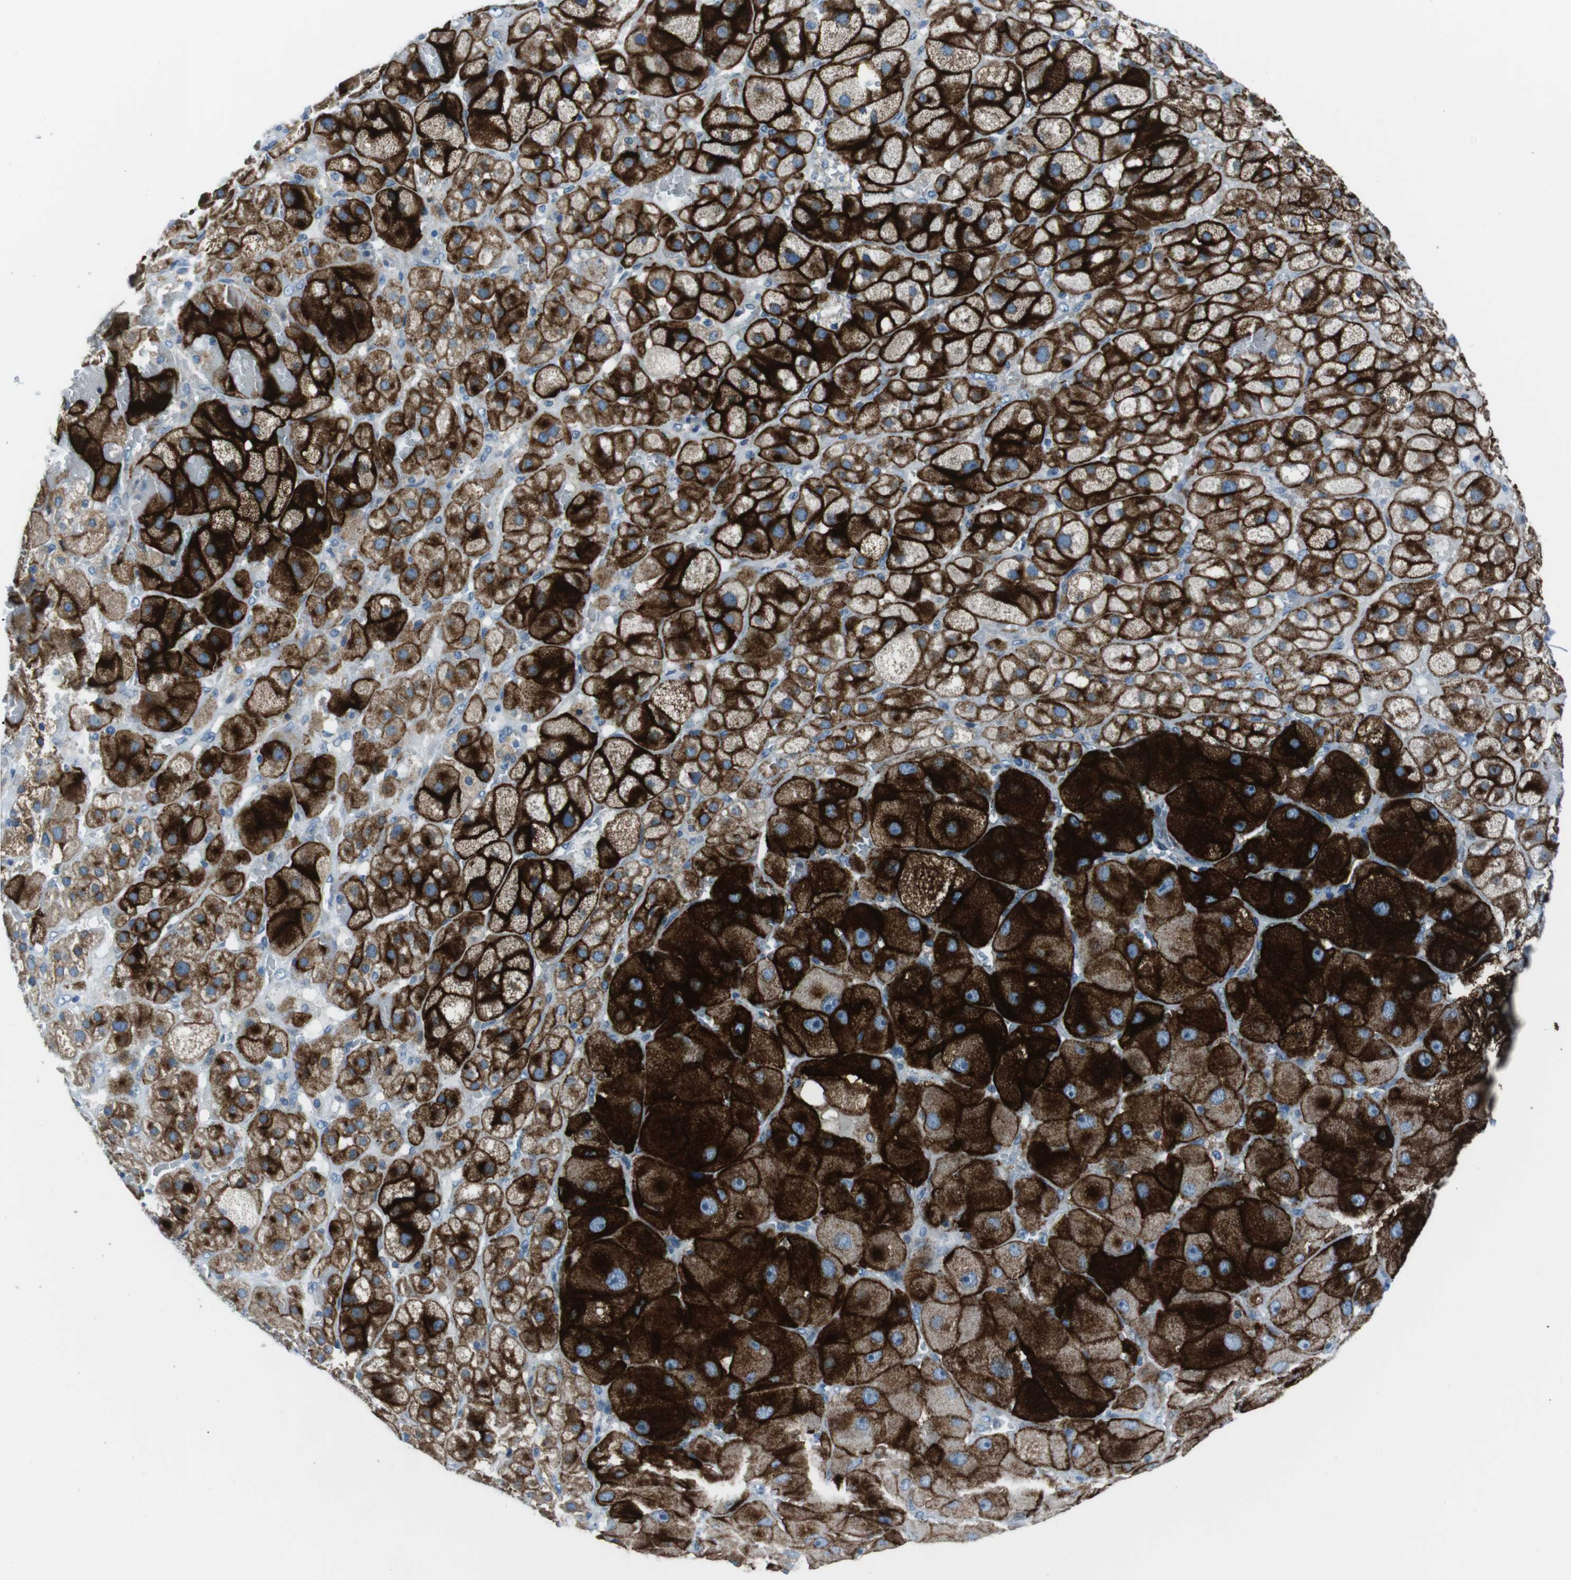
{"staining": {"intensity": "strong", "quantity": "25%-75%", "location": "cytoplasmic/membranous"}, "tissue": "adrenal gland", "cell_type": "Glandular cells", "image_type": "normal", "snomed": [{"axis": "morphology", "description": "Normal tissue, NOS"}, {"axis": "topography", "description": "Adrenal gland"}], "caption": "IHC micrograph of normal adrenal gland: human adrenal gland stained using immunohistochemistry shows high levels of strong protein expression localized specifically in the cytoplasmic/membranous of glandular cells, appearing as a cytoplasmic/membranous brown color.", "gene": "CSF2RA", "patient": {"sex": "female", "age": 47}}